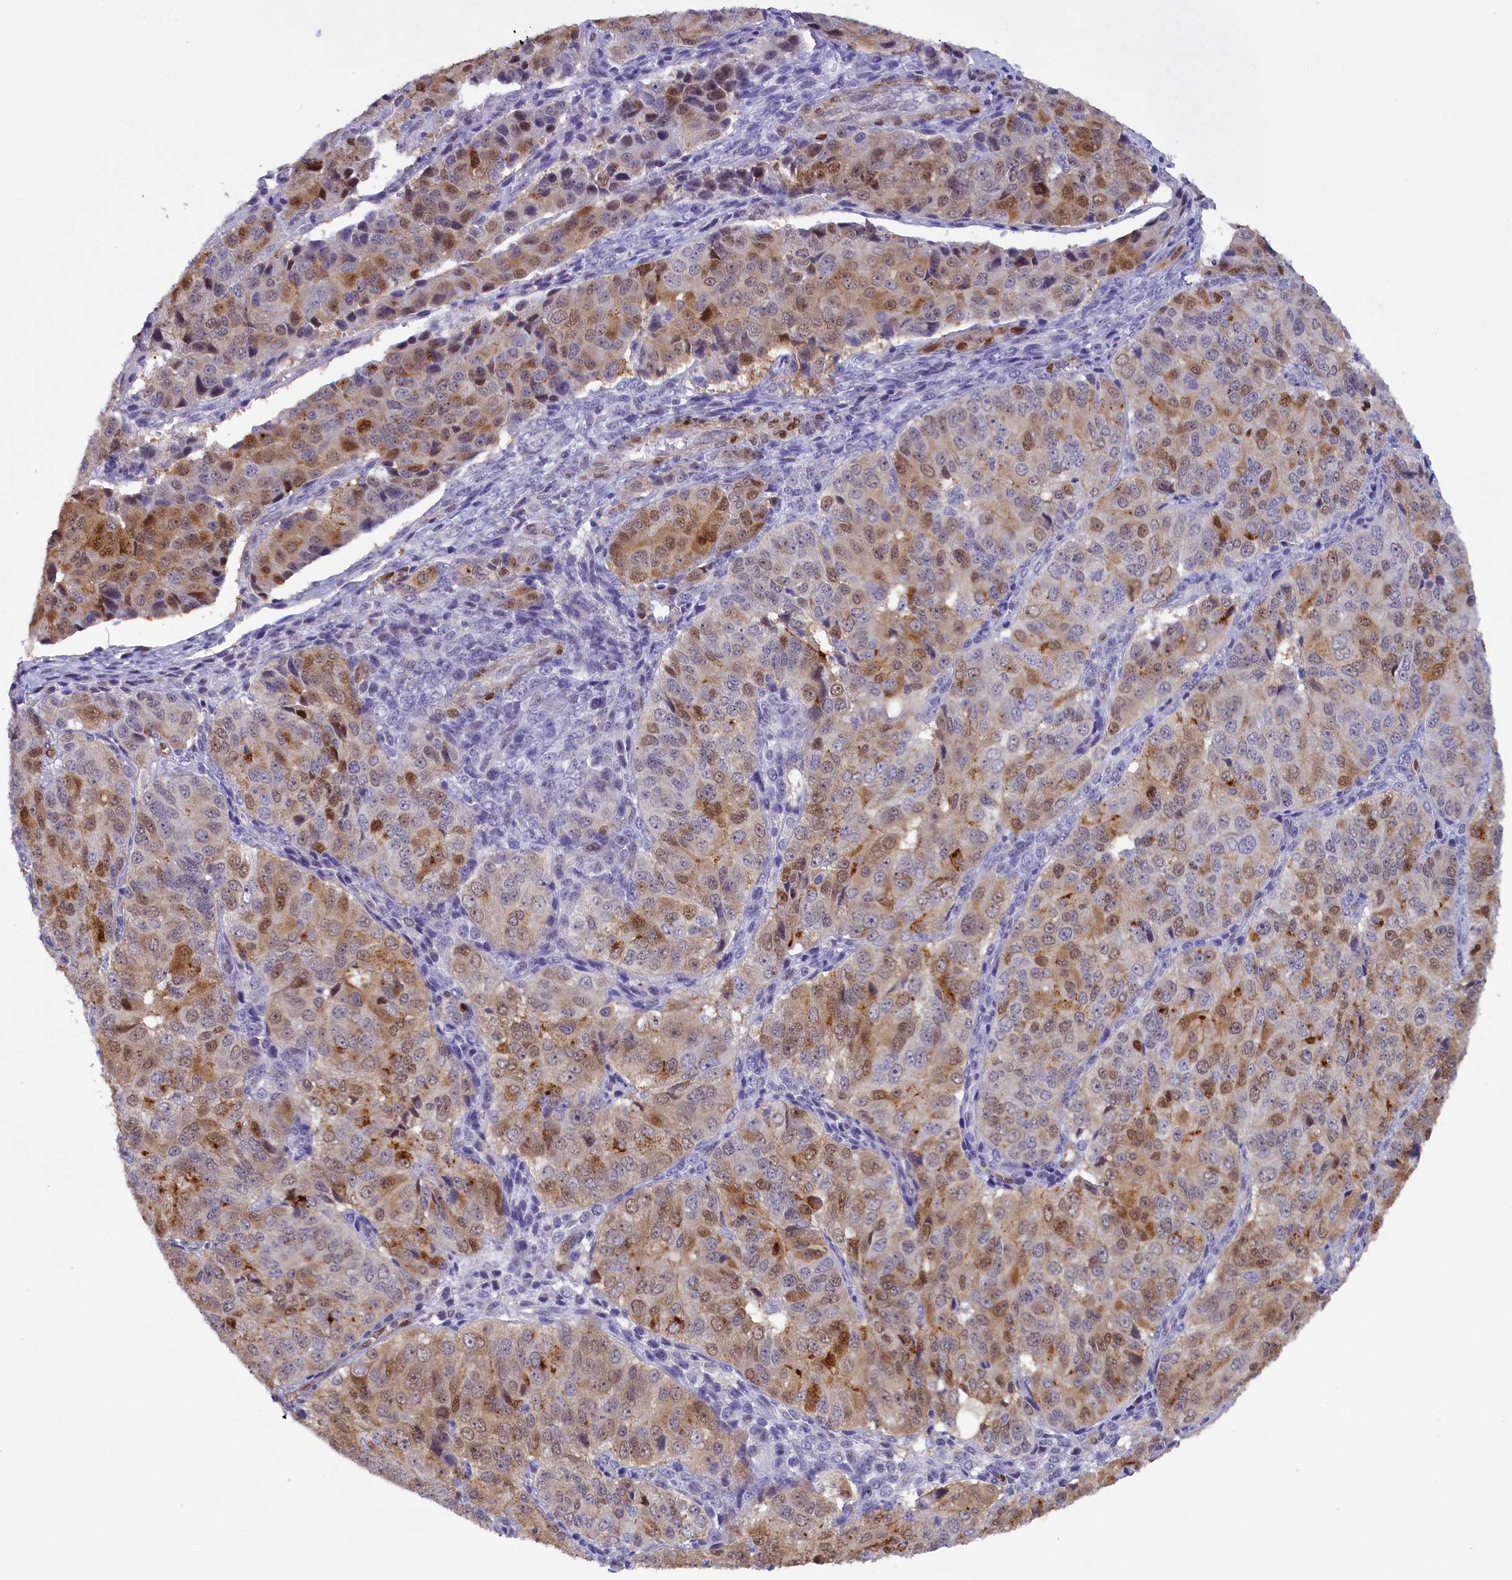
{"staining": {"intensity": "moderate", "quantity": "<25%", "location": "cytoplasmic/membranous,nuclear"}, "tissue": "ovarian cancer", "cell_type": "Tumor cells", "image_type": "cancer", "snomed": [{"axis": "morphology", "description": "Carcinoma, endometroid"}, {"axis": "topography", "description": "Ovary"}], "caption": "A histopathology image showing moderate cytoplasmic/membranous and nuclear positivity in approximately <25% of tumor cells in ovarian cancer, as visualized by brown immunohistochemical staining.", "gene": "IGSF6", "patient": {"sex": "female", "age": 51}}